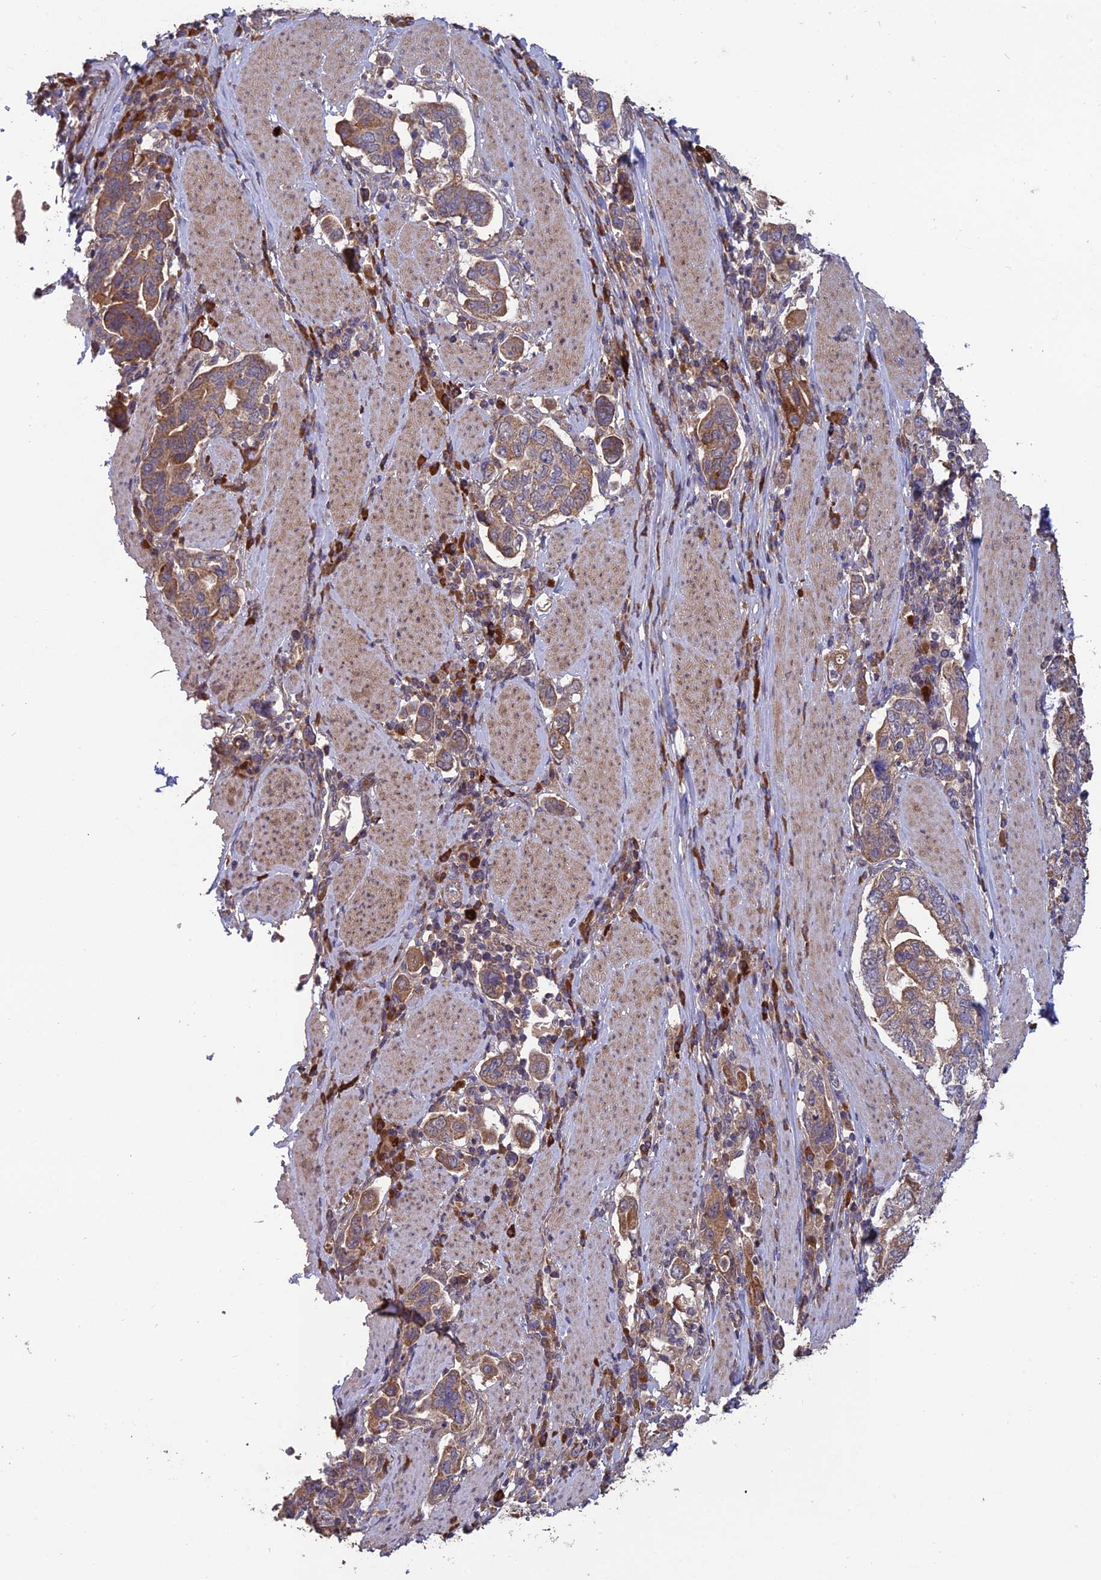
{"staining": {"intensity": "moderate", "quantity": ">75%", "location": "cytoplasmic/membranous"}, "tissue": "stomach cancer", "cell_type": "Tumor cells", "image_type": "cancer", "snomed": [{"axis": "morphology", "description": "Adenocarcinoma, NOS"}, {"axis": "topography", "description": "Stomach, upper"}, {"axis": "topography", "description": "Stomach"}], "caption": "An immunohistochemistry micrograph of neoplastic tissue is shown. Protein staining in brown shows moderate cytoplasmic/membranous positivity in stomach adenocarcinoma within tumor cells. (IHC, brightfield microscopy, high magnification).", "gene": "SHISA5", "patient": {"sex": "male", "age": 62}}